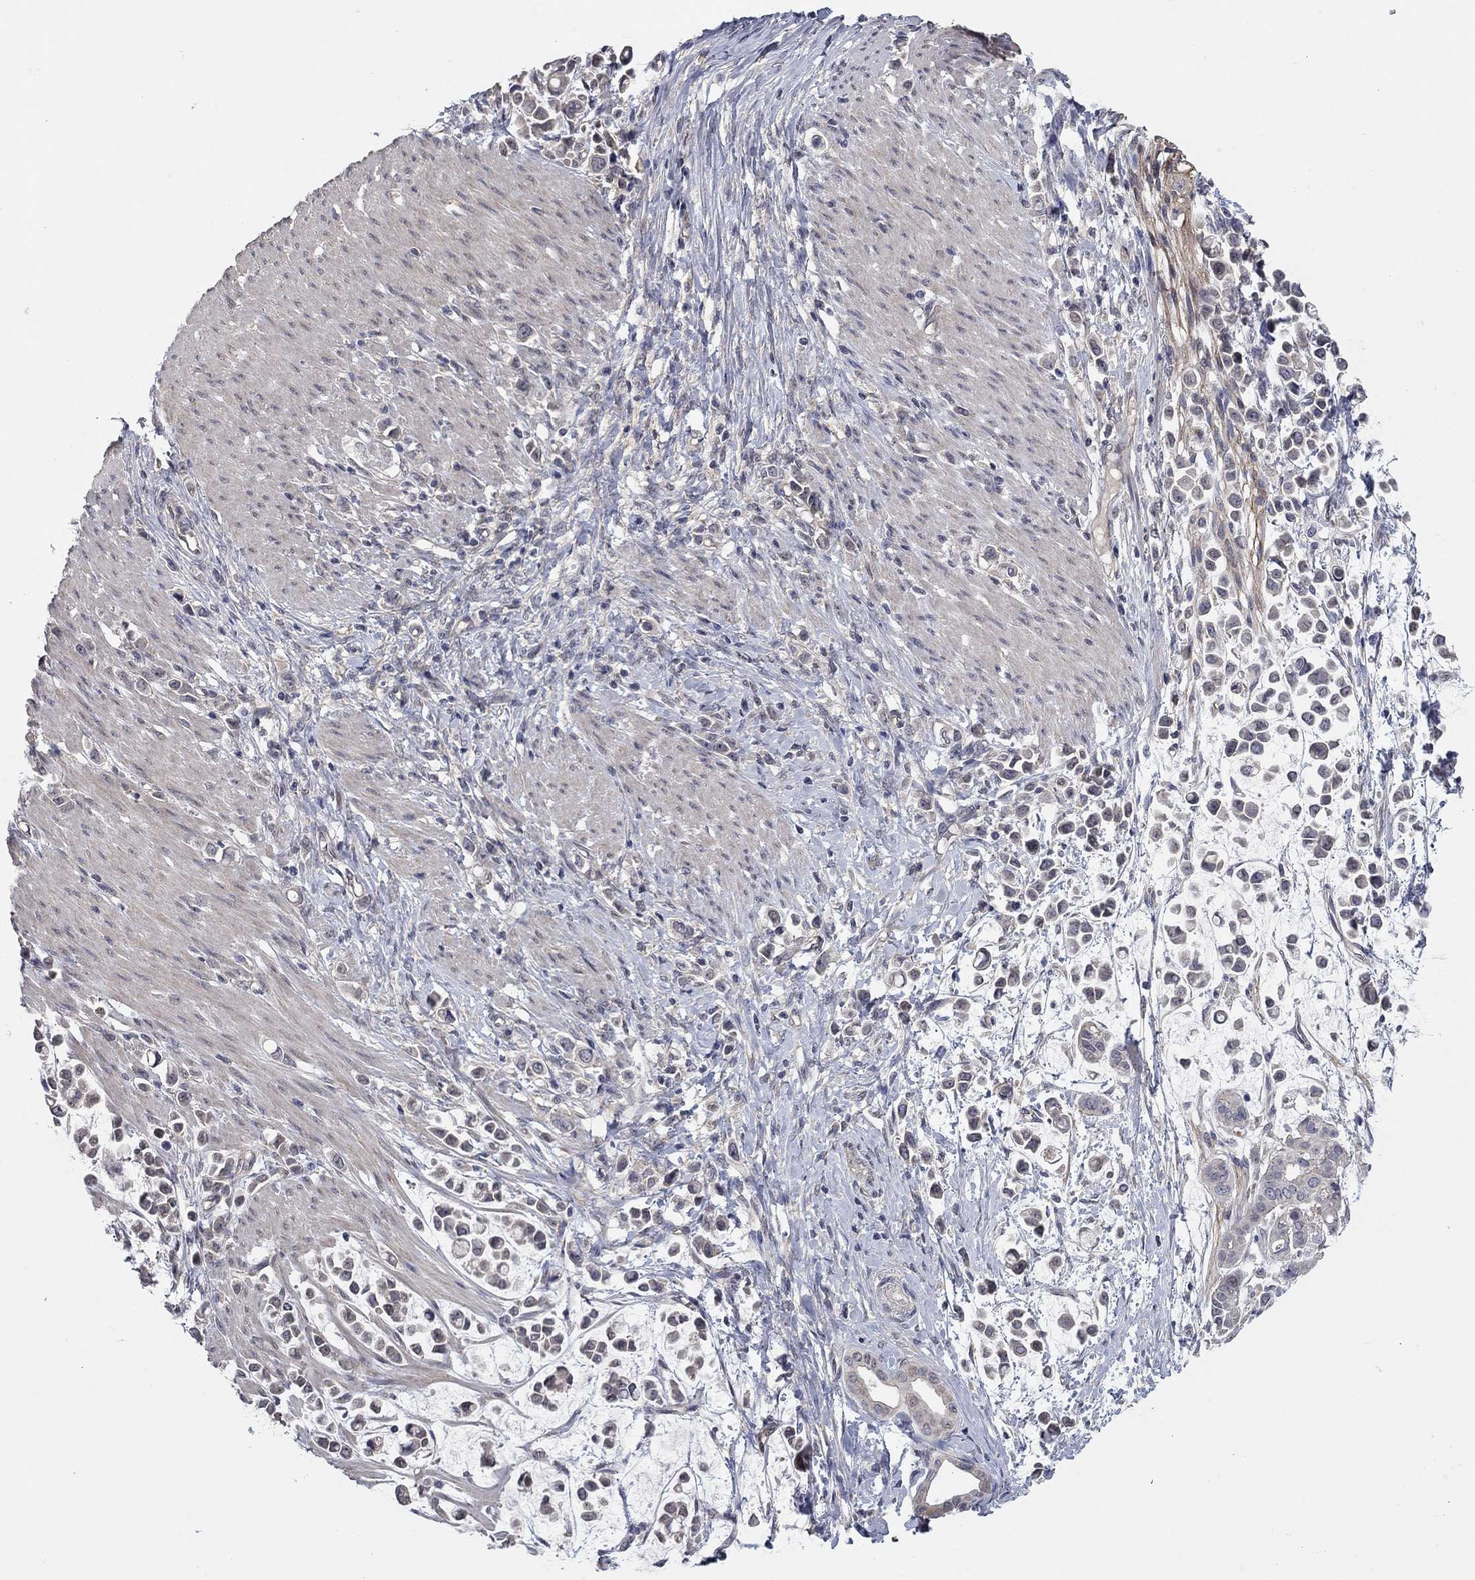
{"staining": {"intensity": "negative", "quantity": "none", "location": "none"}, "tissue": "stomach cancer", "cell_type": "Tumor cells", "image_type": "cancer", "snomed": [{"axis": "morphology", "description": "Adenocarcinoma, NOS"}, {"axis": "topography", "description": "Stomach"}], "caption": "Human stomach cancer stained for a protein using immunohistochemistry displays no expression in tumor cells.", "gene": "WASF3", "patient": {"sex": "male", "age": 82}}